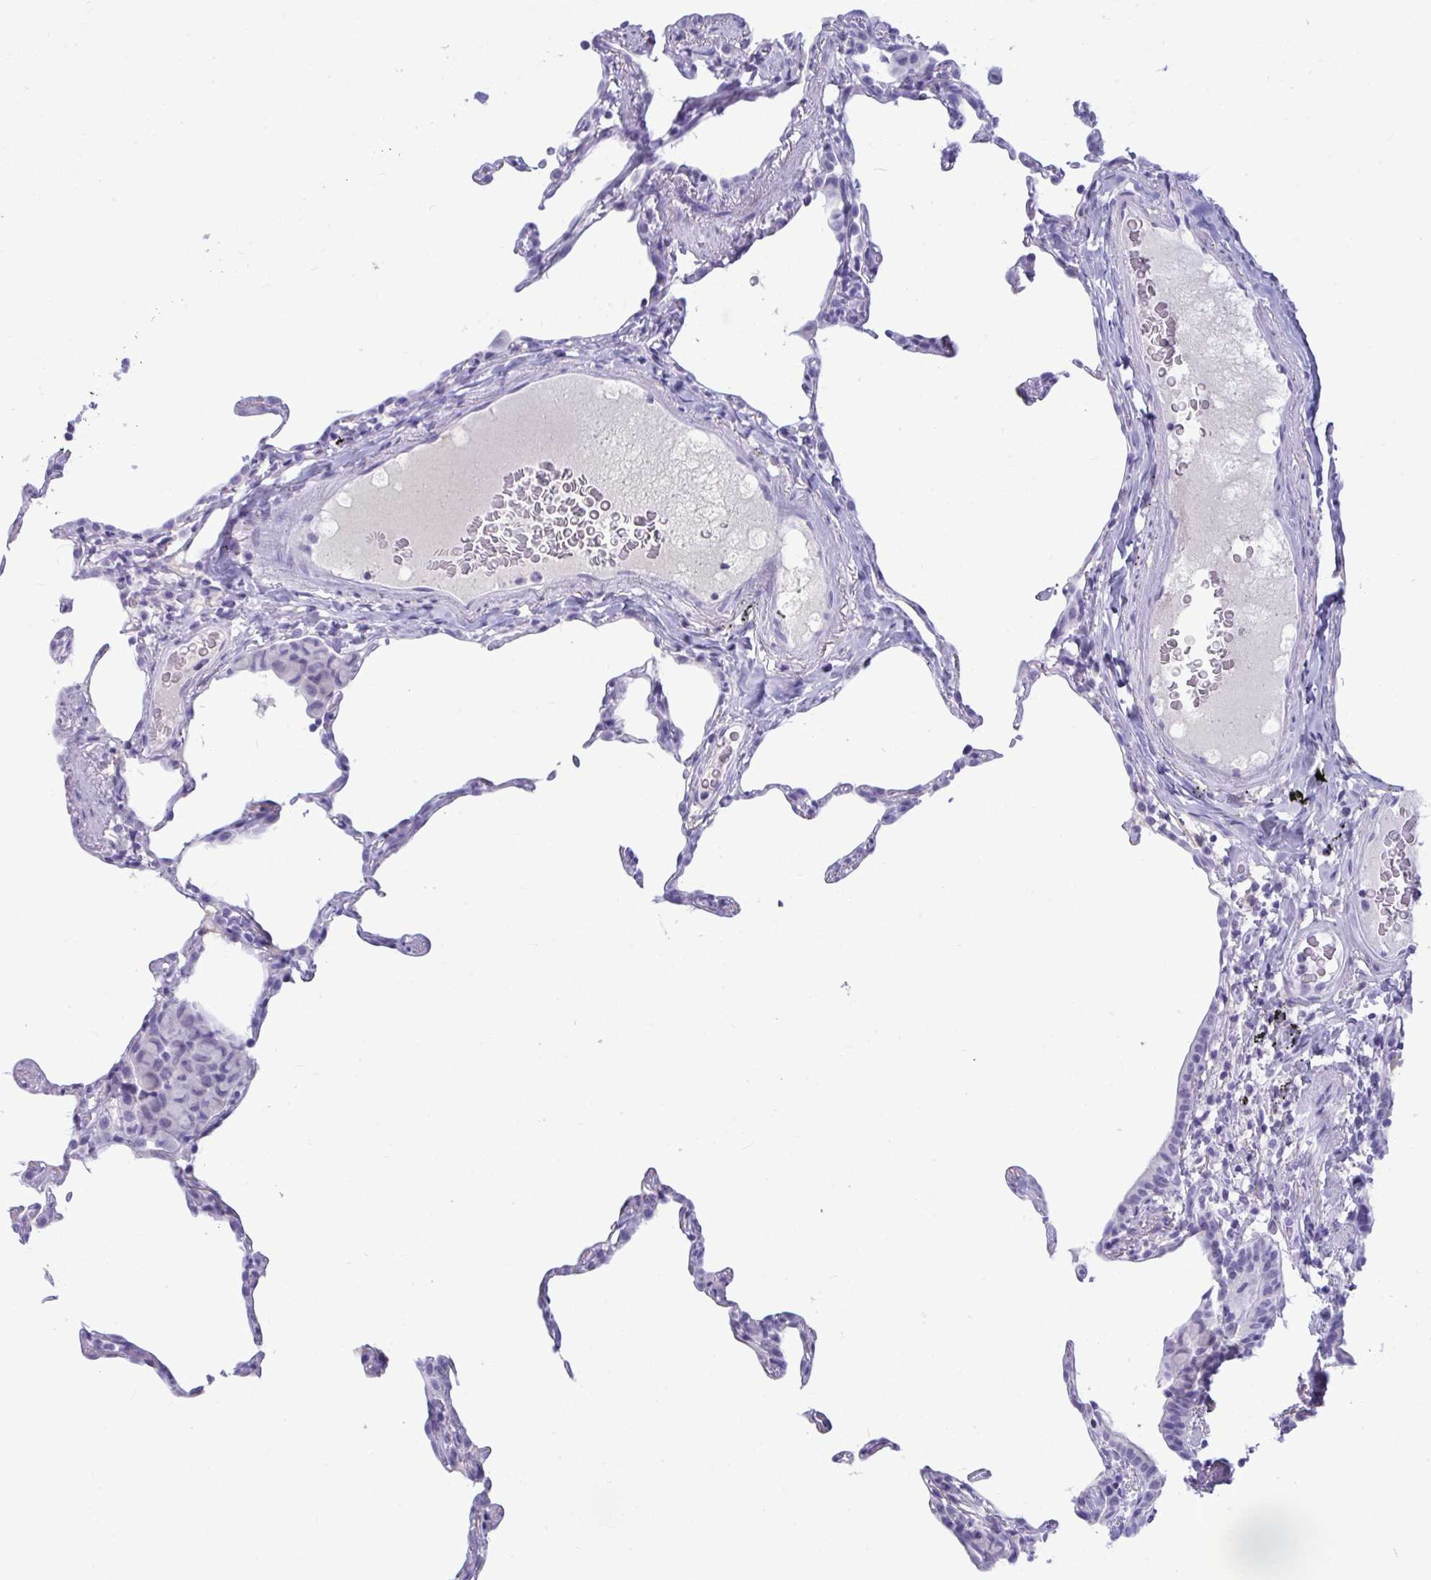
{"staining": {"intensity": "negative", "quantity": "none", "location": "none"}, "tissue": "lung", "cell_type": "Alveolar cells", "image_type": "normal", "snomed": [{"axis": "morphology", "description": "Normal tissue, NOS"}, {"axis": "topography", "description": "Lung"}], "caption": "High magnification brightfield microscopy of unremarkable lung stained with DAB (3,3'-diaminobenzidine) (brown) and counterstained with hematoxylin (blue): alveolar cells show no significant positivity. (Brightfield microscopy of DAB (3,3'-diaminobenzidine) immunohistochemistry at high magnification).", "gene": "ANKRD60", "patient": {"sex": "female", "age": 57}}